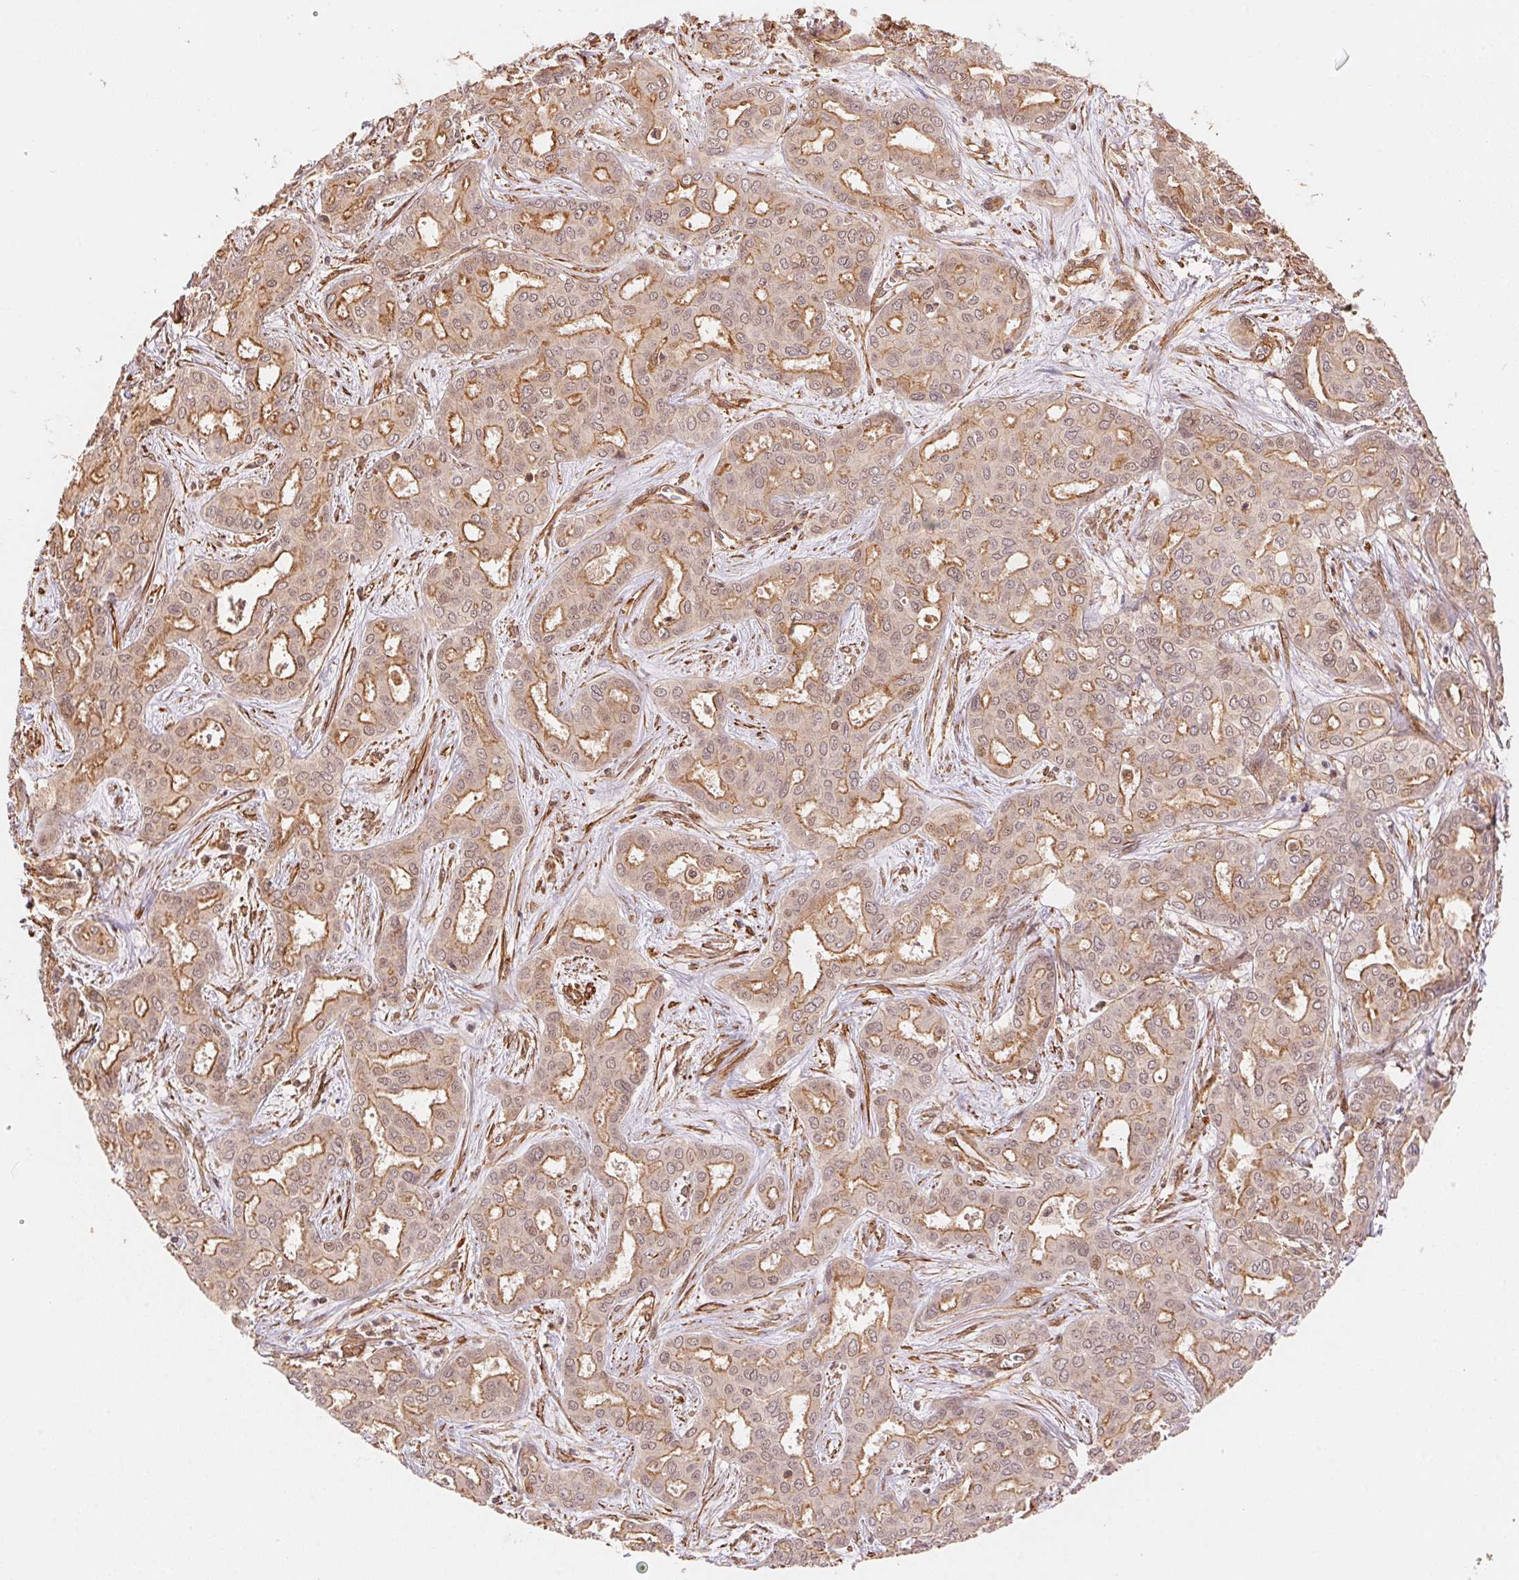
{"staining": {"intensity": "strong", "quantity": "25%-75%", "location": "cytoplasmic/membranous,nuclear"}, "tissue": "liver cancer", "cell_type": "Tumor cells", "image_type": "cancer", "snomed": [{"axis": "morphology", "description": "Cholangiocarcinoma"}, {"axis": "topography", "description": "Liver"}], "caption": "Immunohistochemistry (IHC) image of neoplastic tissue: liver cancer stained using IHC displays high levels of strong protein expression localized specifically in the cytoplasmic/membranous and nuclear of tumor cells, appearing as a cytoplasmic/membranous and nuclear brown color.", "gene": "TNIP2", "patient": {"sex": "female", "age": 64}}